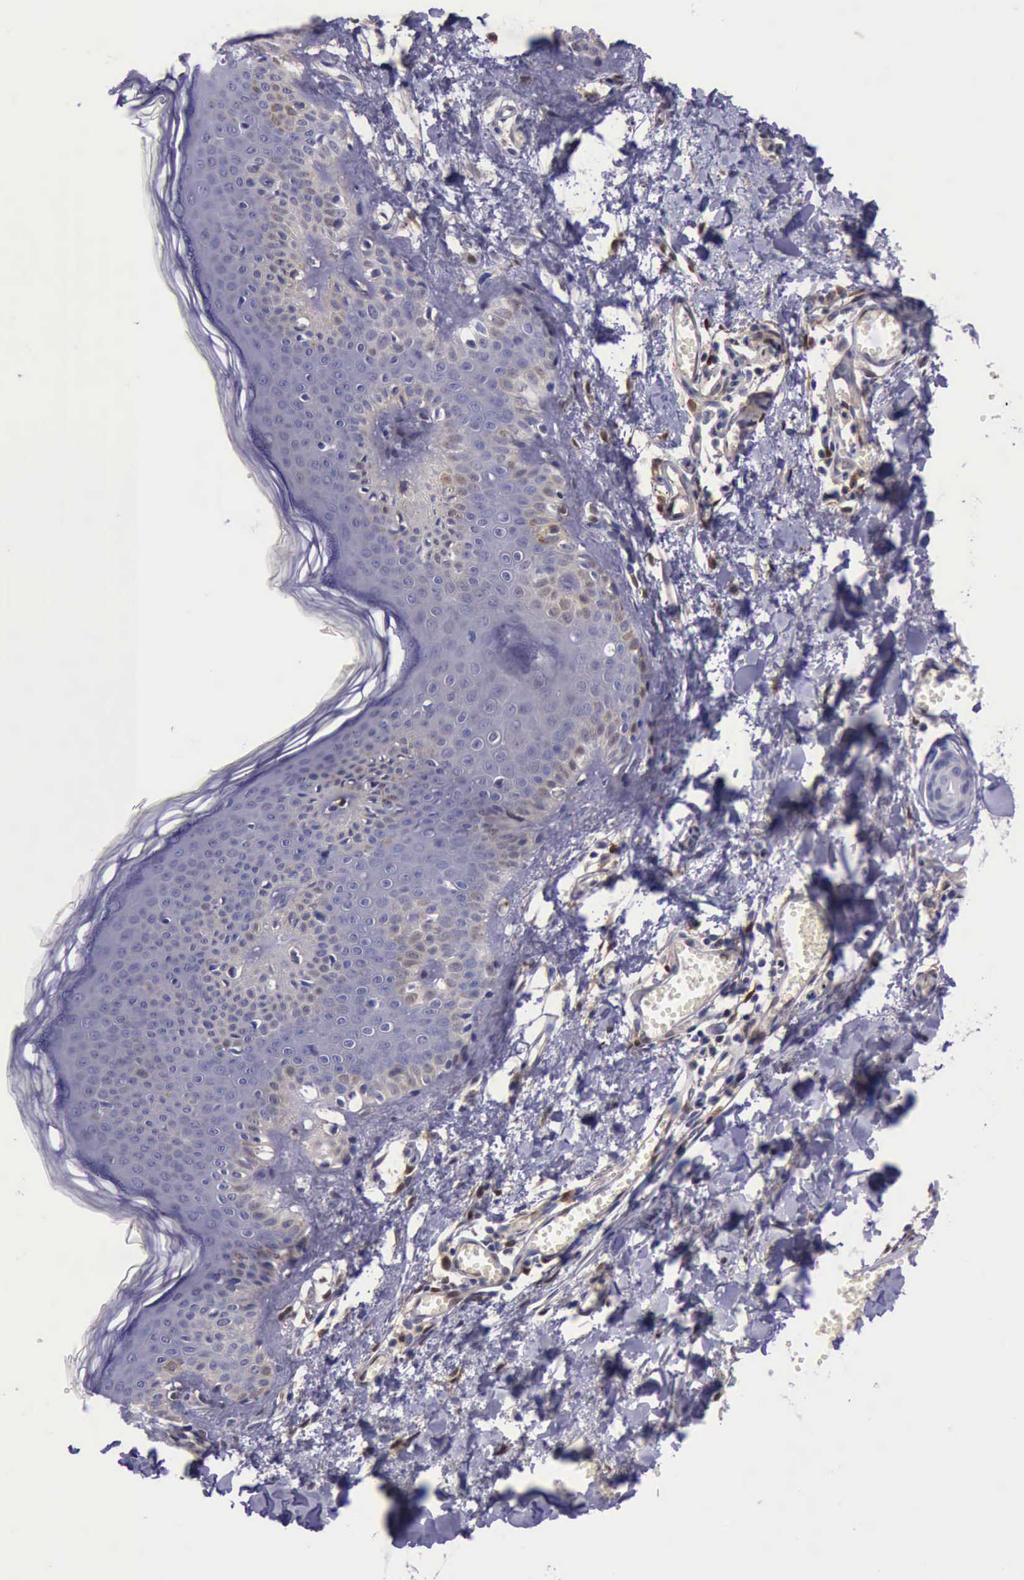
{"staining": {"intensity": "negative", "quantity": "none", "location": "none"}, "tissue": "skin", "cell_type": "Fibroblasts", "image_type": "normal", "snomed": [{"axis": "morphology", "description": "Normal tissue, NOS"}, {"axis": "morphology", "description": "Sarcoma, NOS"}, {"axis": "topography", "description": "Skin"}, {"axis": "topography", "description": "Soft tissue"}], "caption": "Immunohistochemistry (IHC) micrograph of benign skin stained for a protein (brown), which displays no staining in fibroblasts.", "gene": "TYMP", "patient": {"sex": "female", "age": 51}}